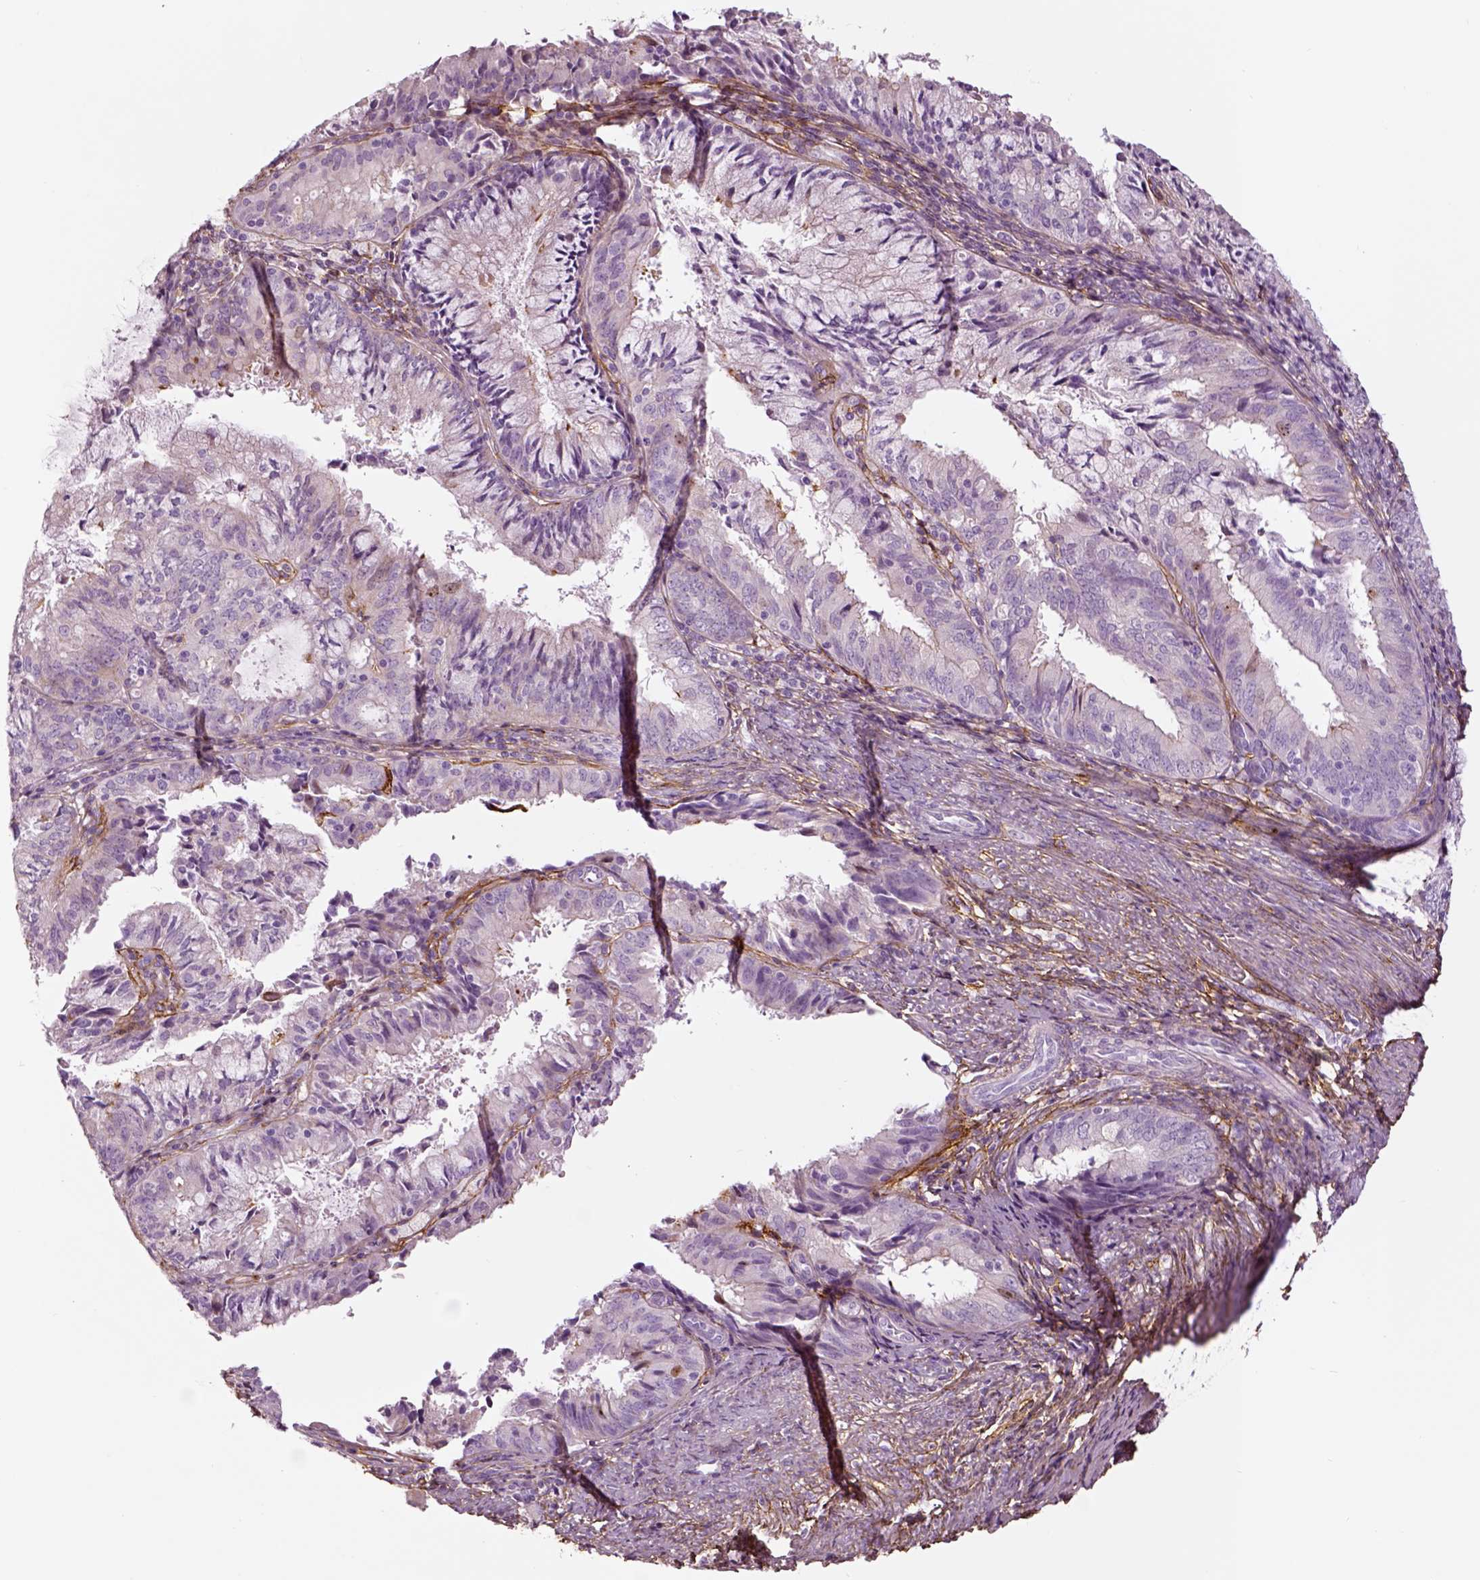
{"staining": {"intensity": "negative", "quantity": "none", "location": "none"}, "tissue": "endometrial cancer", "cell_type": "Tumor cells", "image_type": "cancer", "snomed": [{"axis": "morphology", "description": "Adenocarcinoma, NOS"}, {"axis": "topography", "description": "Endometrium"}], "caption": "Immunohistochemistry (IHC) photomicrograph of human adenocarcinoma (endometrial) stained for a protein (brown), which demonstrates no positivity in tumor cells.", "gene": "COL6A2", "patient": {"sex": "female", "age": 57}}